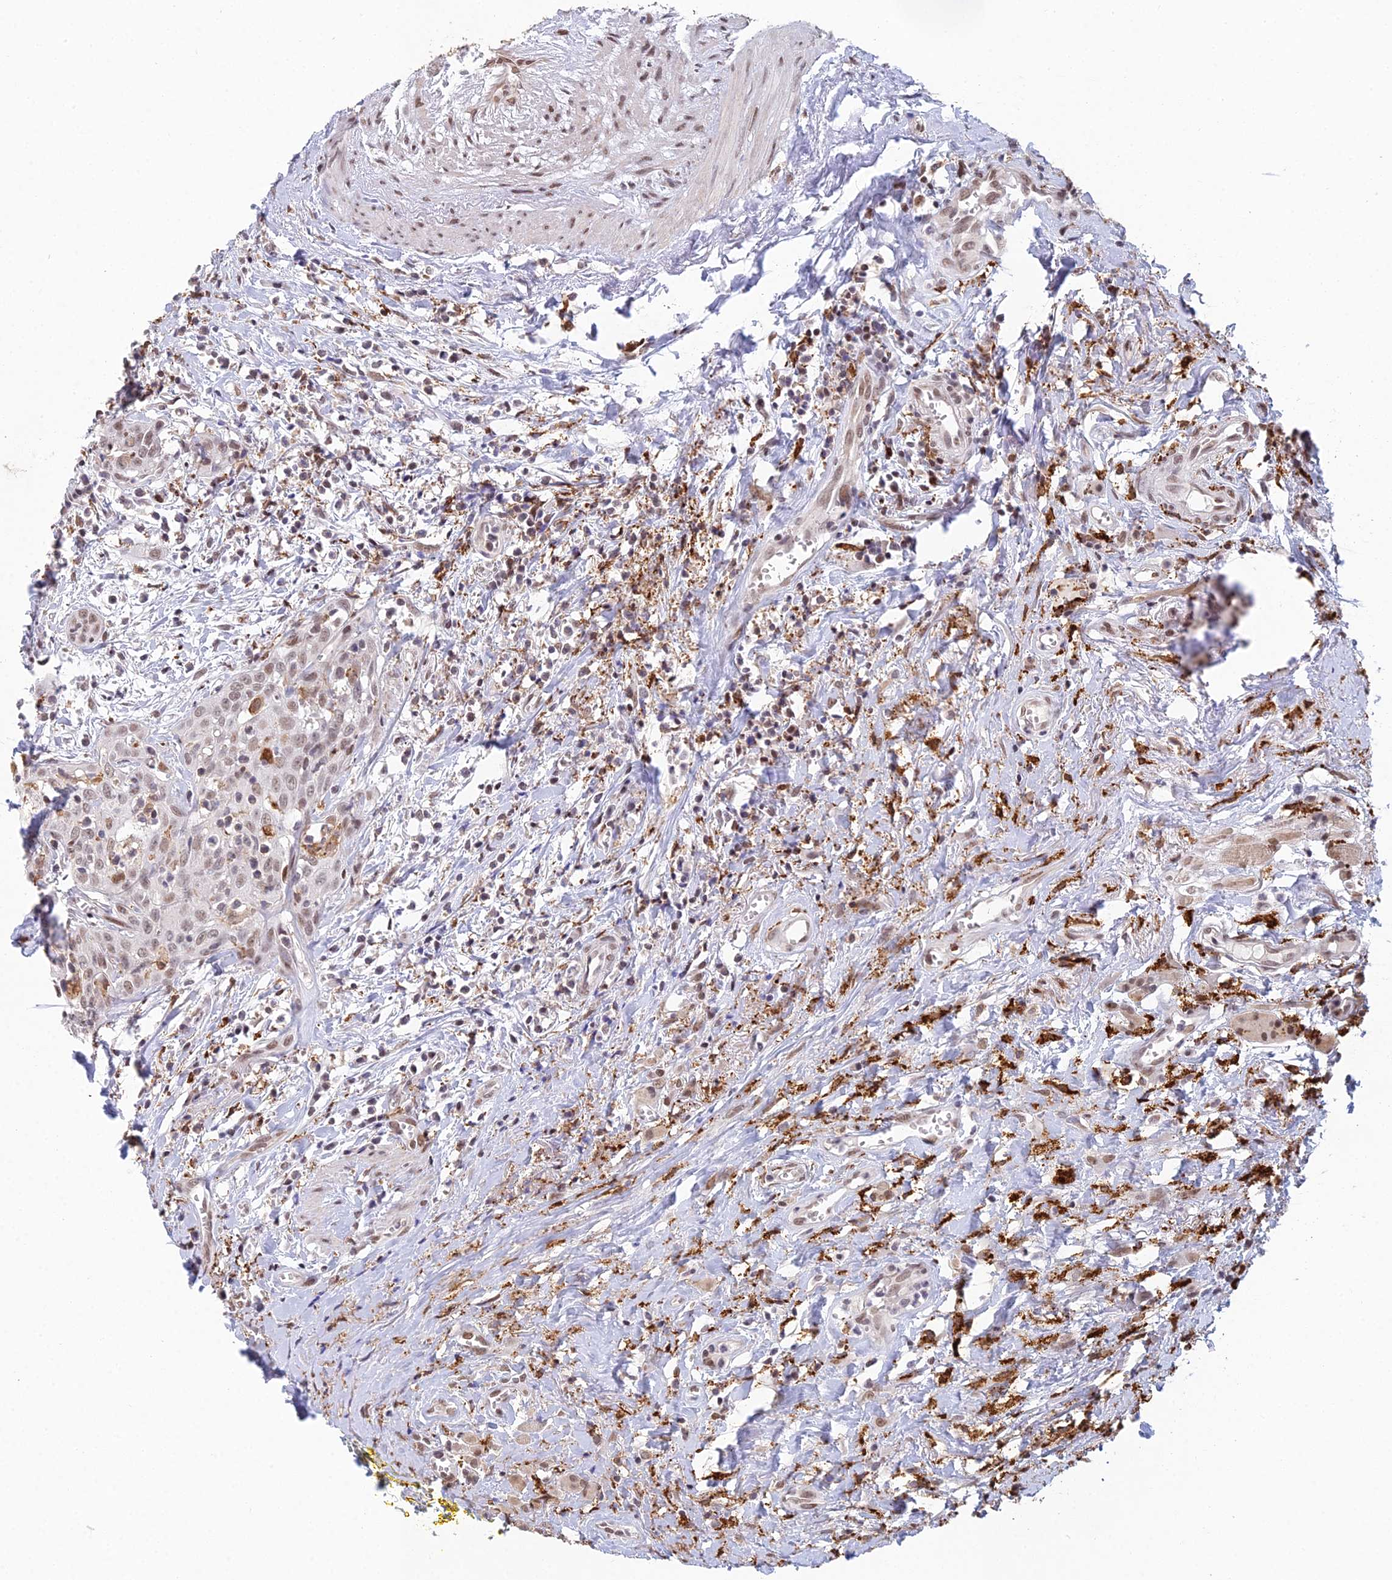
{"staining": {"intensity": "weak", "quantity": ">75%", "location": "nuclear"}, "tissue": "head and neck cancer", "cell_type": "Tumor cells", "image_type": "cancer", "snomed": [{"axis": "morphology", "description": "Squamous cell carcinoma, NOS"}, {"axis": "topography", "description": "Head-Neck"}], "caption": "Human squamous cell carcinoma (head and neck) stained for a protein (brown) reveals weak nuclear positive staining in about >75% of tumor cells.", "gene": "ABHD17A", "patient": {"sex": "female", "age": 70}}